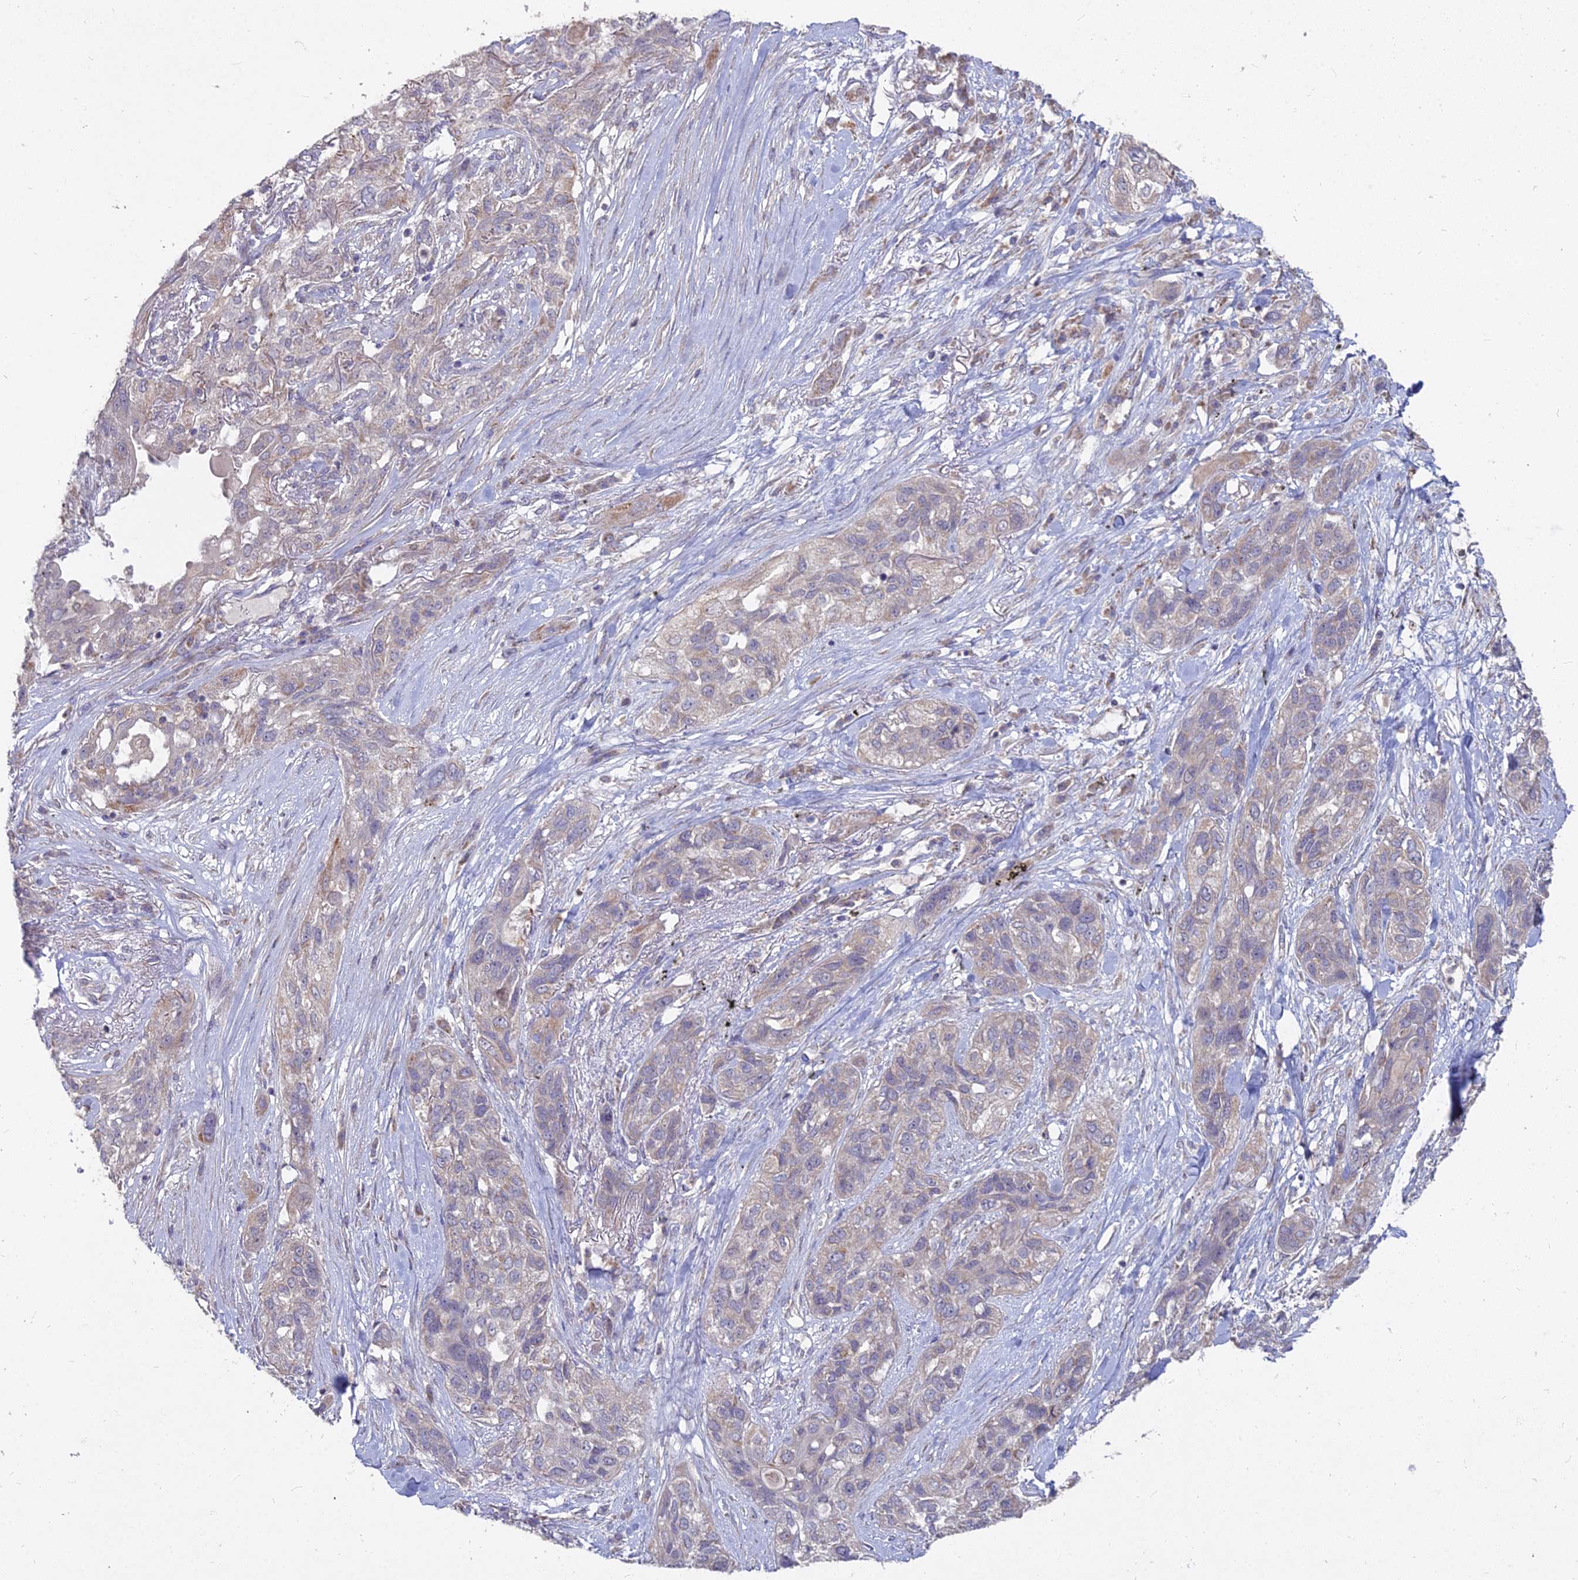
{"staining": {"intensity": "weak", "quantity": "<25%", "location": "cytoplasmic/membranous"}, "tissue": "lung cancer", "cell_type": "Tumor cells", "image_type": "cancer", "snomed": [{"axis": "morphology", "description": "Squamous cell carcinoma, NOS"}, {"axis": "topography", "description": "Lung"}], "caption": "The histopathology image demonstrates no significant expression in tumor cells of lung squamous cell carcinoma.", "gene": "MICU2", "patient": {"sex": "female", "age": 70}}